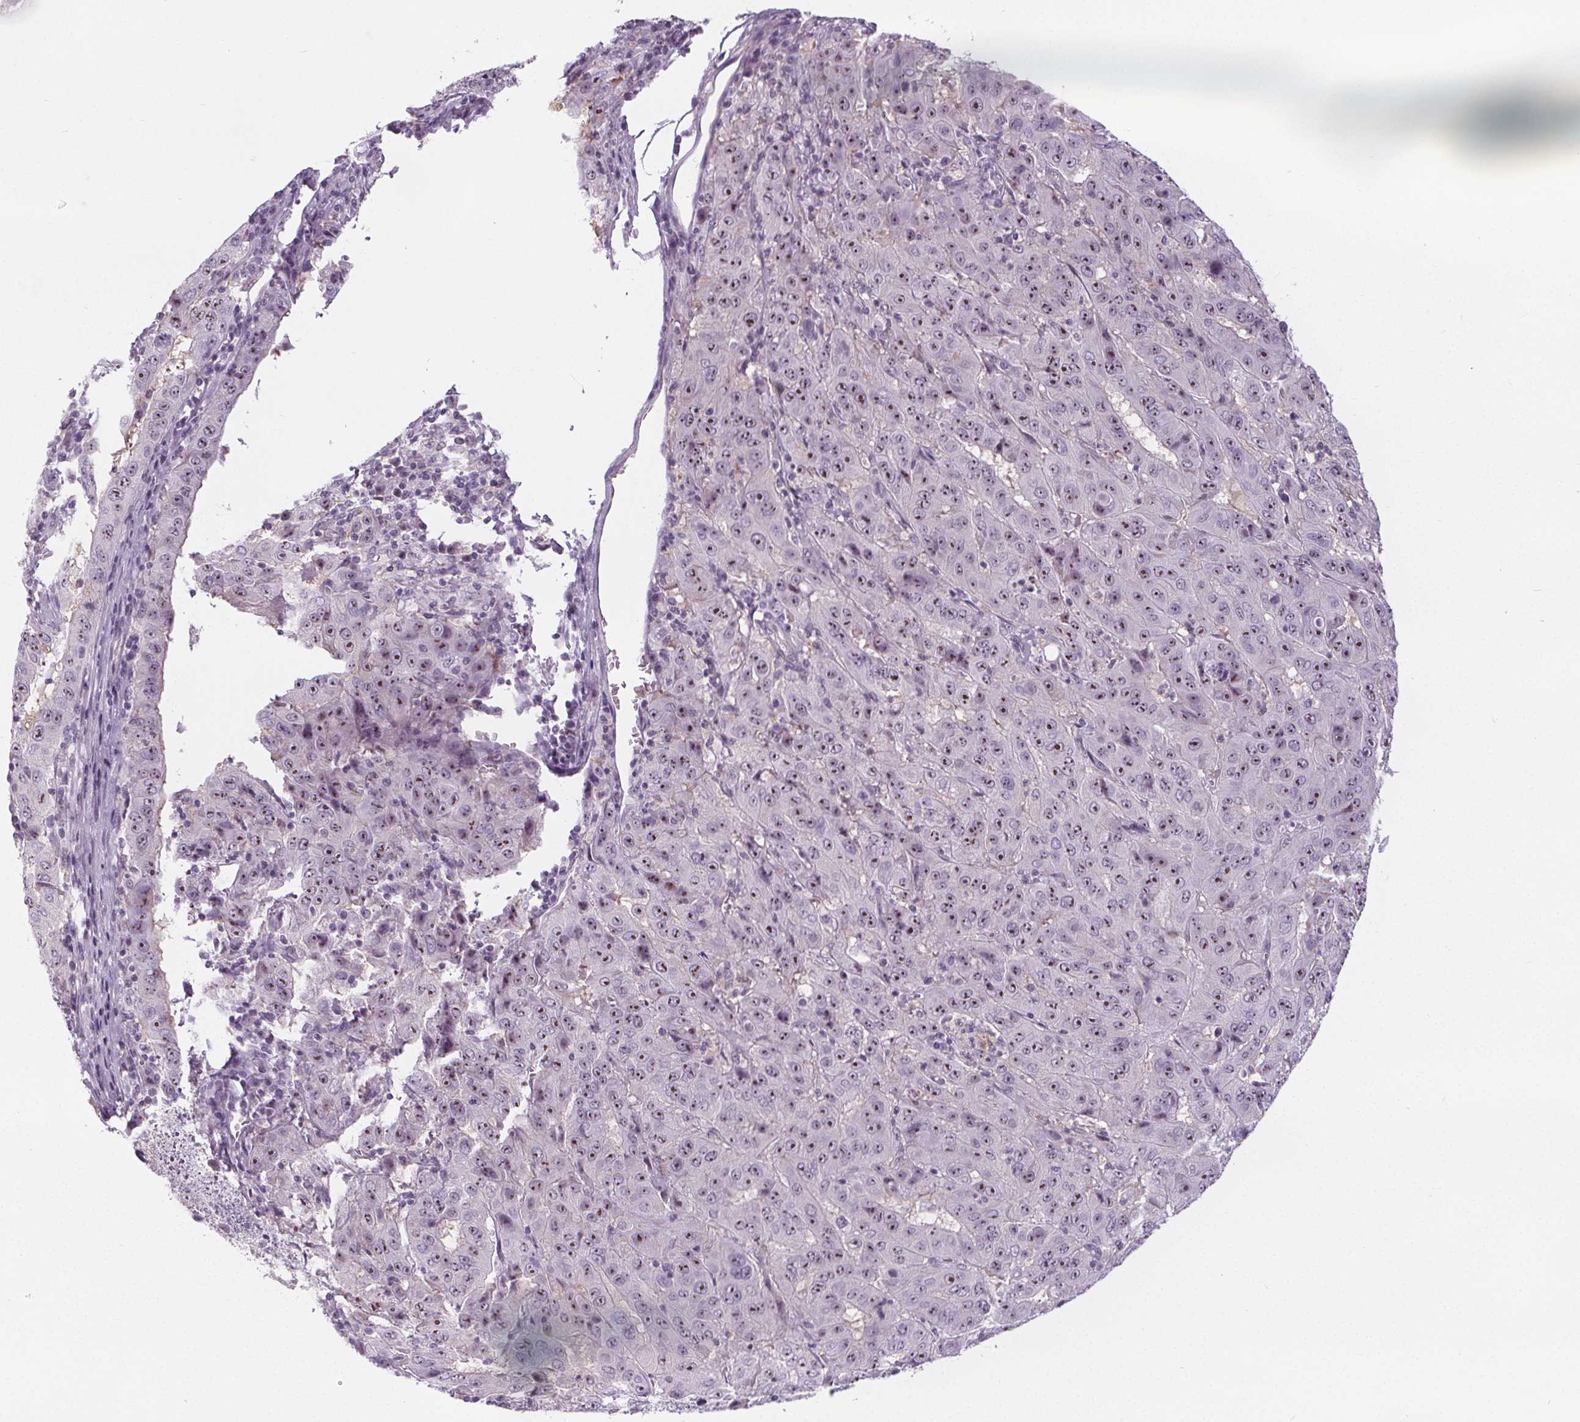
{"staining": {"intensity": "moderate", "quantity": ">75%", "location": "nuclear"}, "tissue": "pancreatic cancer", "cell_type": "Tumor cells", "image_type": "cancer", "snomed": [{"axis": "morphology", "description": "Adenocarcinoma, NOS"}, {"axis": "topography", "description": "Pancreas"}], "caption": "Immunohistochemical staining of pancreatic cancer (adenocarcinoma) shows medium levels of moderate nuclear protein expression in about >75% of tumor cells.", "gene": "NOLC1", "patient": {"sex": "male", "age": 63}}